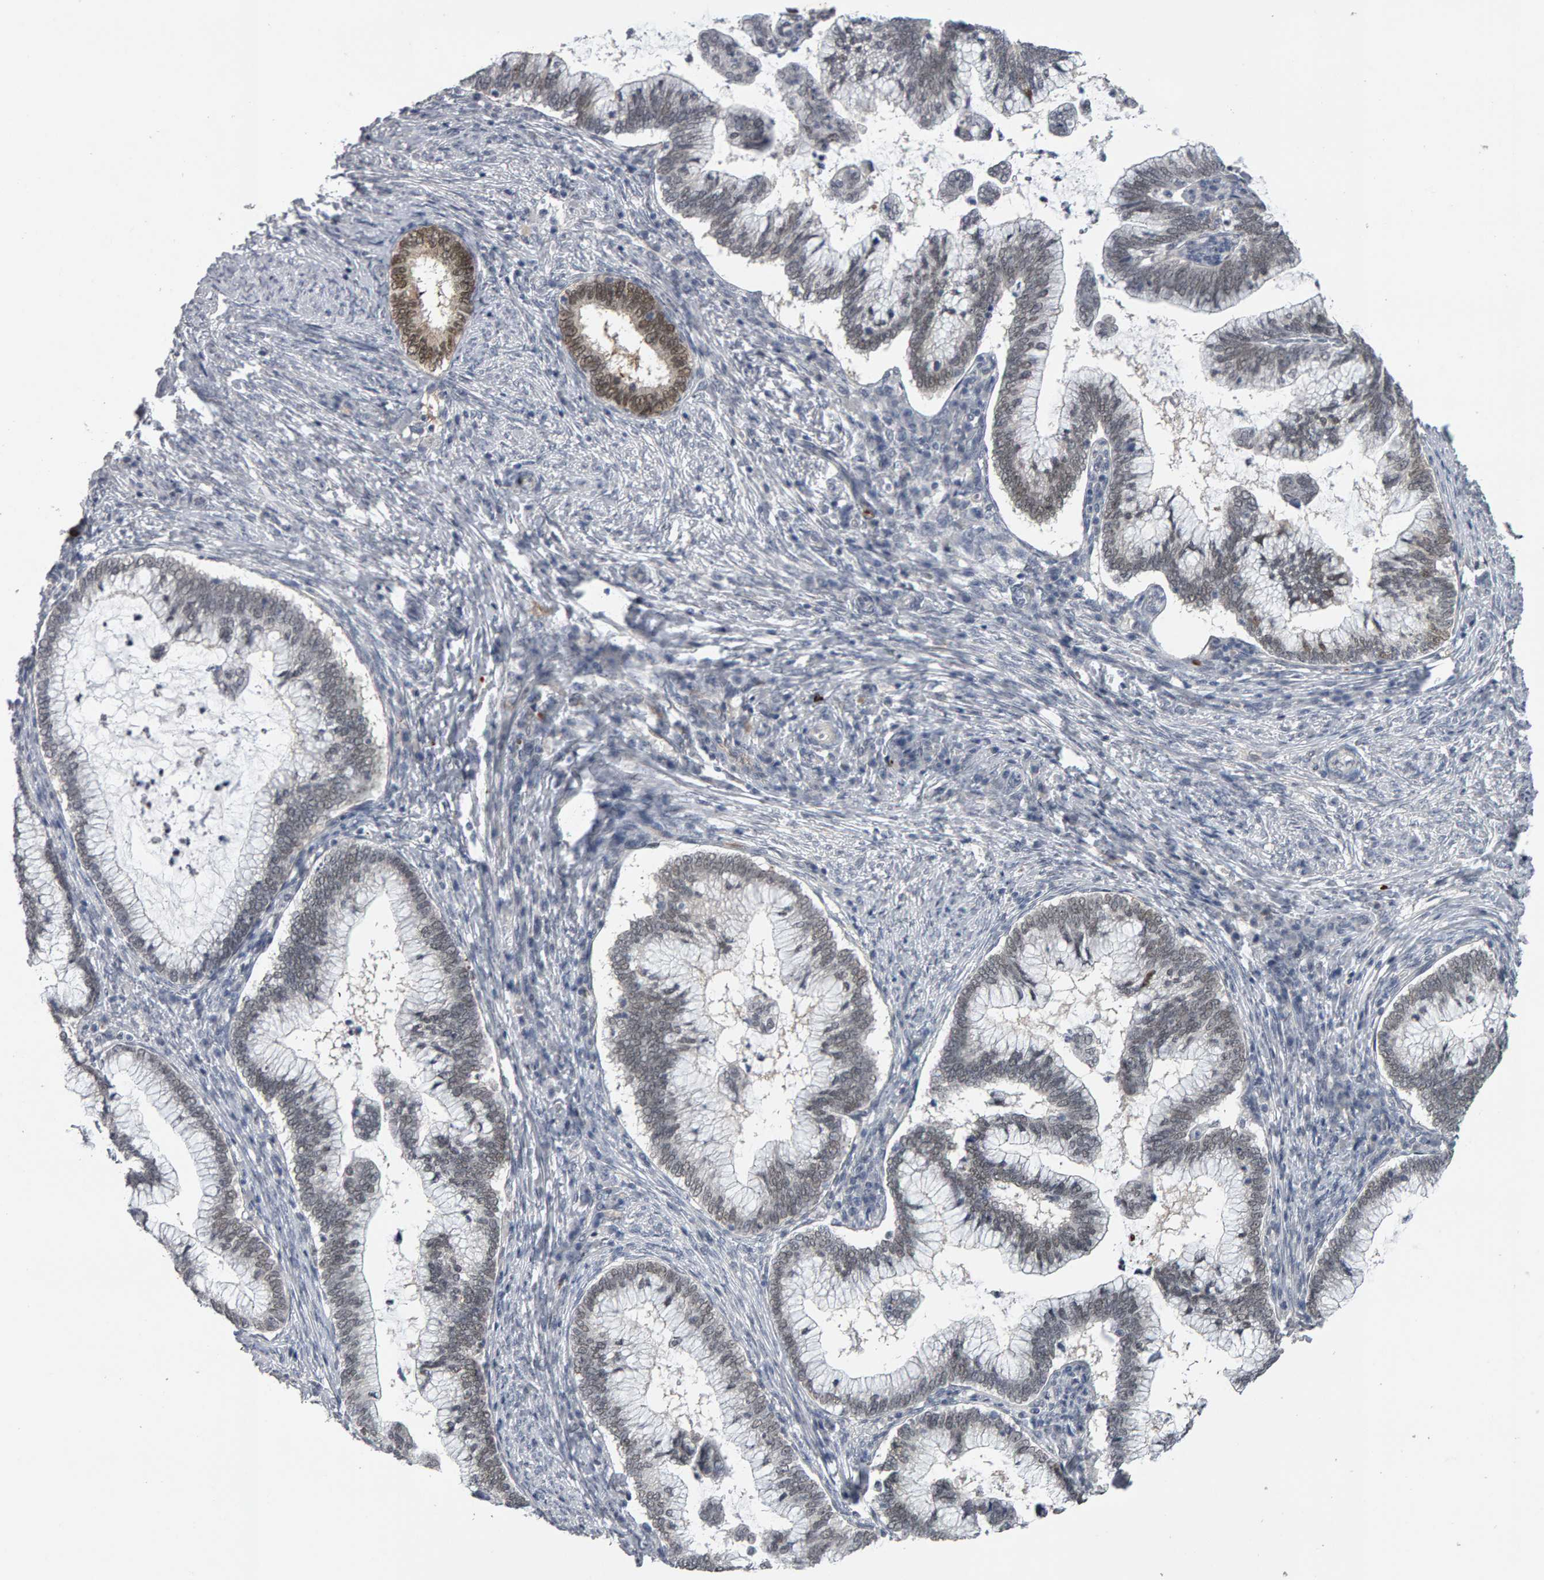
{"staining": {"intensity": "weak", "quantity": "<25%", "location": "nuclear"}, "tissue": "cervical cancer", "cell_type": "Tumor cells", "image_type": "cancer", "snomed": [{"axis": "morphology", "description": "Adenocarcinoma, NOS"}, {"axis": "topography", "description": "Cervix"}], "caption": "Tumor cells are negative for brown protein staining in cervical cancer (adenocarcinoma).", "gene": "IPO8", "patient": {"sex": "female", "age": 36}}